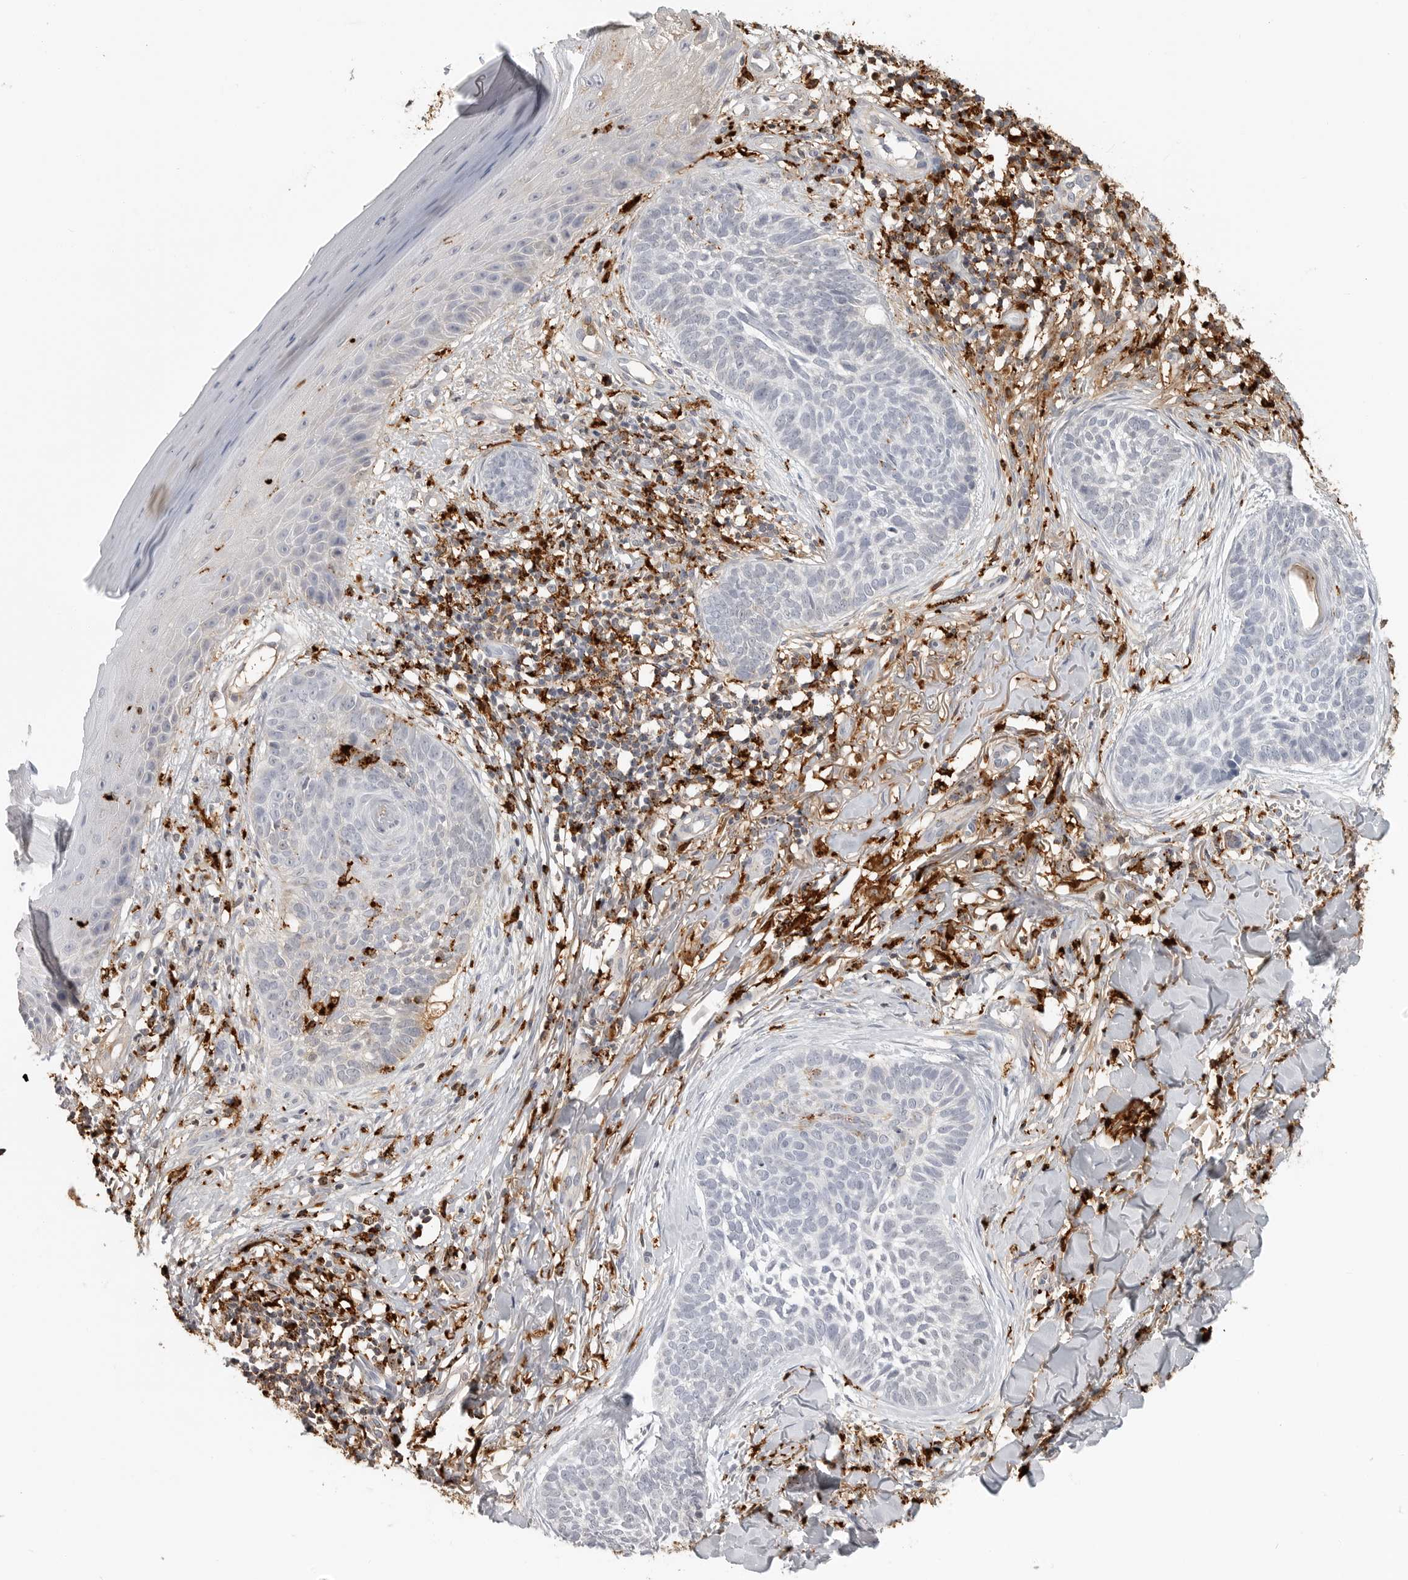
{"staining": {"intensity": "negative", "quantity": "none", "location": "none"}, "tissue": "skin cancer", "cell_type": "Tumor cells", "image_type": "cancer", "snomed": [{"axis": "morphology", "description": "Normal tissue, NOS"}, {"axis": "morphology", "description": "Basal cell carcinoma"}, {"axis": "topography", "description": "Skin"}], "caption": "This histopathology image is of skin cancer (basal cell carcinoma) stained with IHC to label a protein in brown with the nuclei are counter-stained blue. There is no staining in tumor cells. (IHC, brightfield microscopy, high magnification).", "gene": "IFI30", "patient": {"sex": "male", "age": 67}}